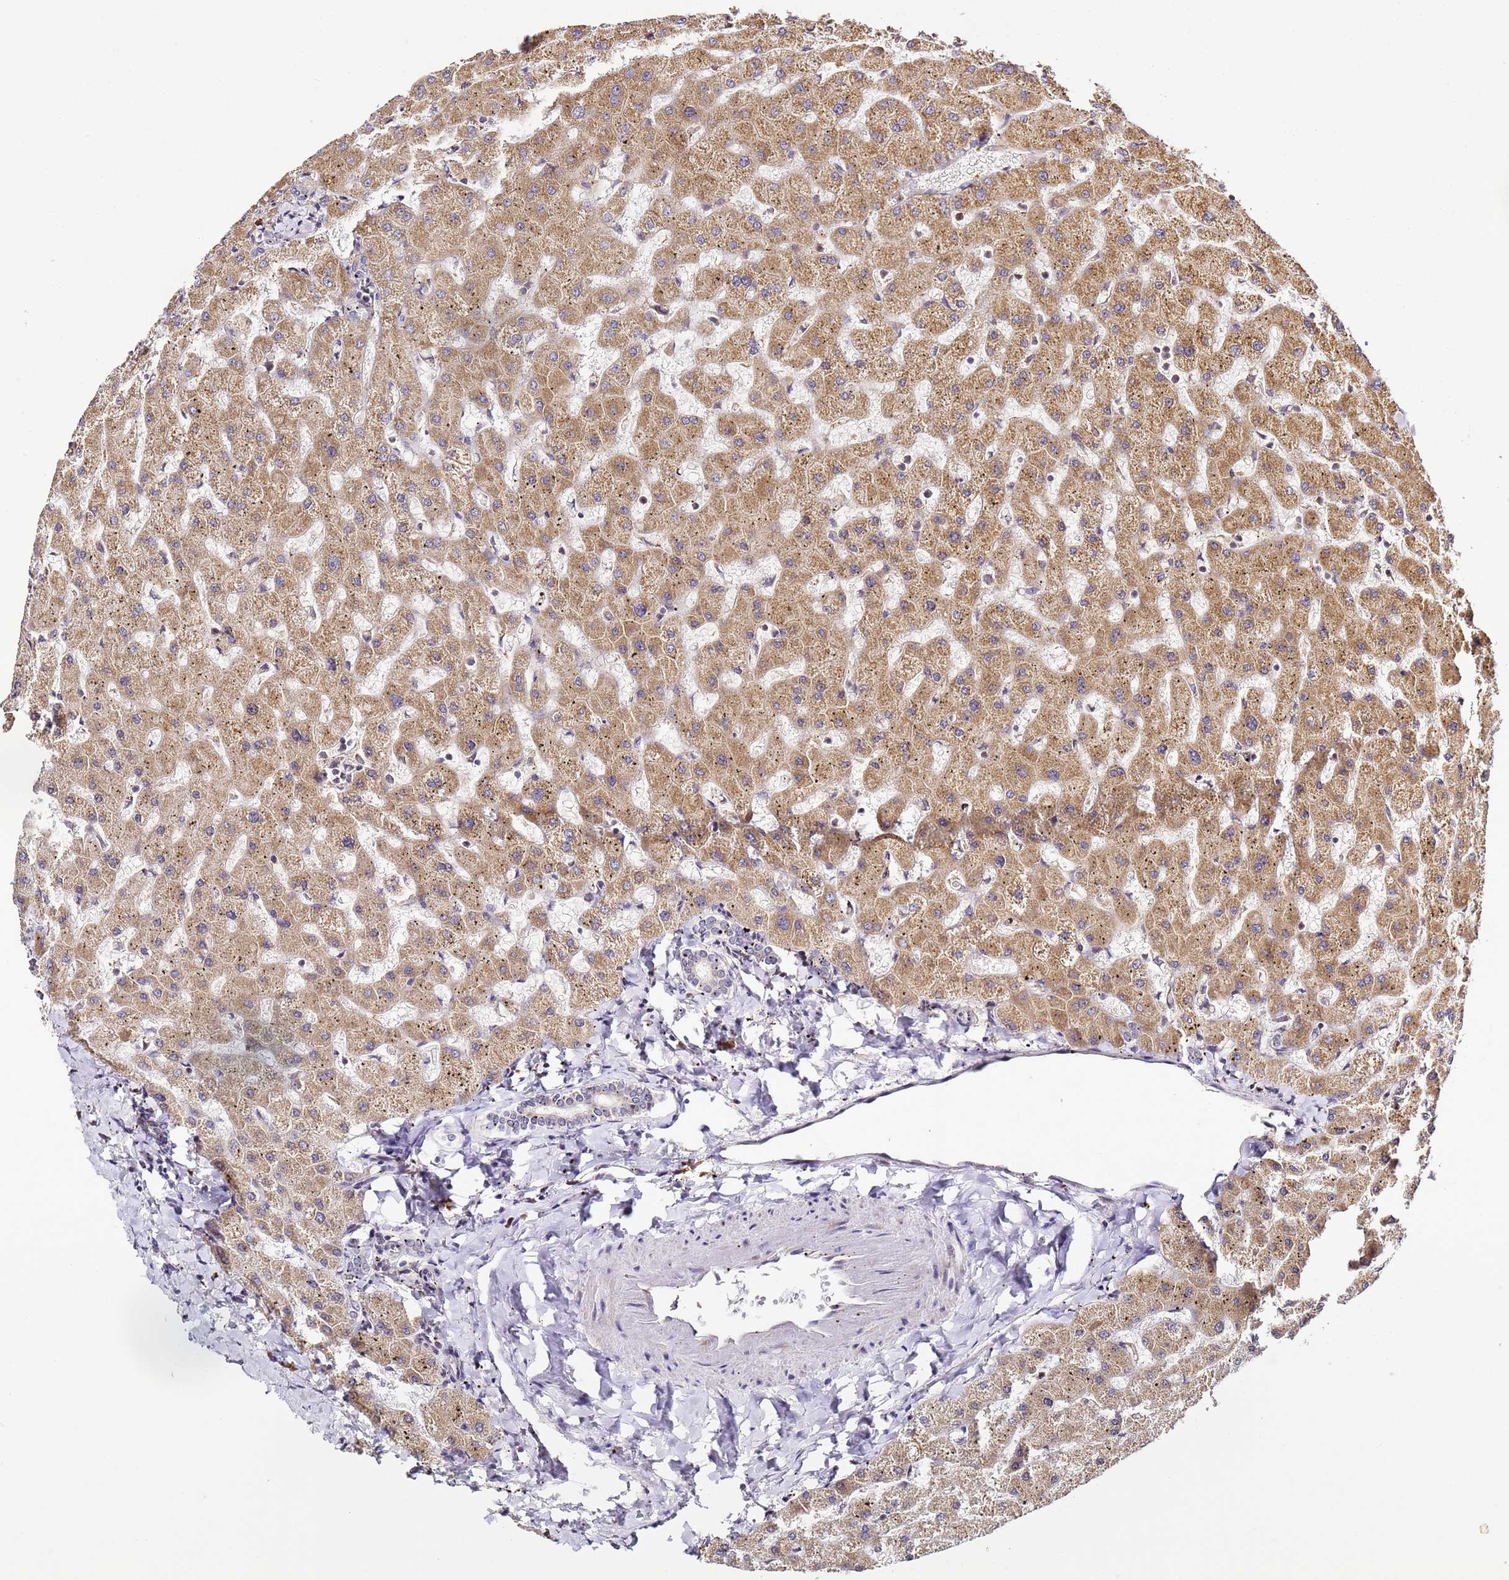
{"staining": {"intensity": "moderate", "quantity": "25%-75%", "location": "cytoplasmic/membranous"}, "tissue": "liver", "cell_type": "Cholangiocytes", "image_type": "normal", "snomed": [{"axis": "morphology", "description": "Normal tissue, NOS"}, {"axis": "topography", "description": "Liver"}], "caption": "IHC micrograph of unremarkable liver: liver stained using immunohistochemistry (IHC) exhibits medium levels of moderate protein expression localized specifically in the cytoplasmic/membranous of cholangiocytes, appearing as a cytoplasmic/membranous brown color.", "gene": "RPL13A", "patient": {"sex": "female", "age": 63}}